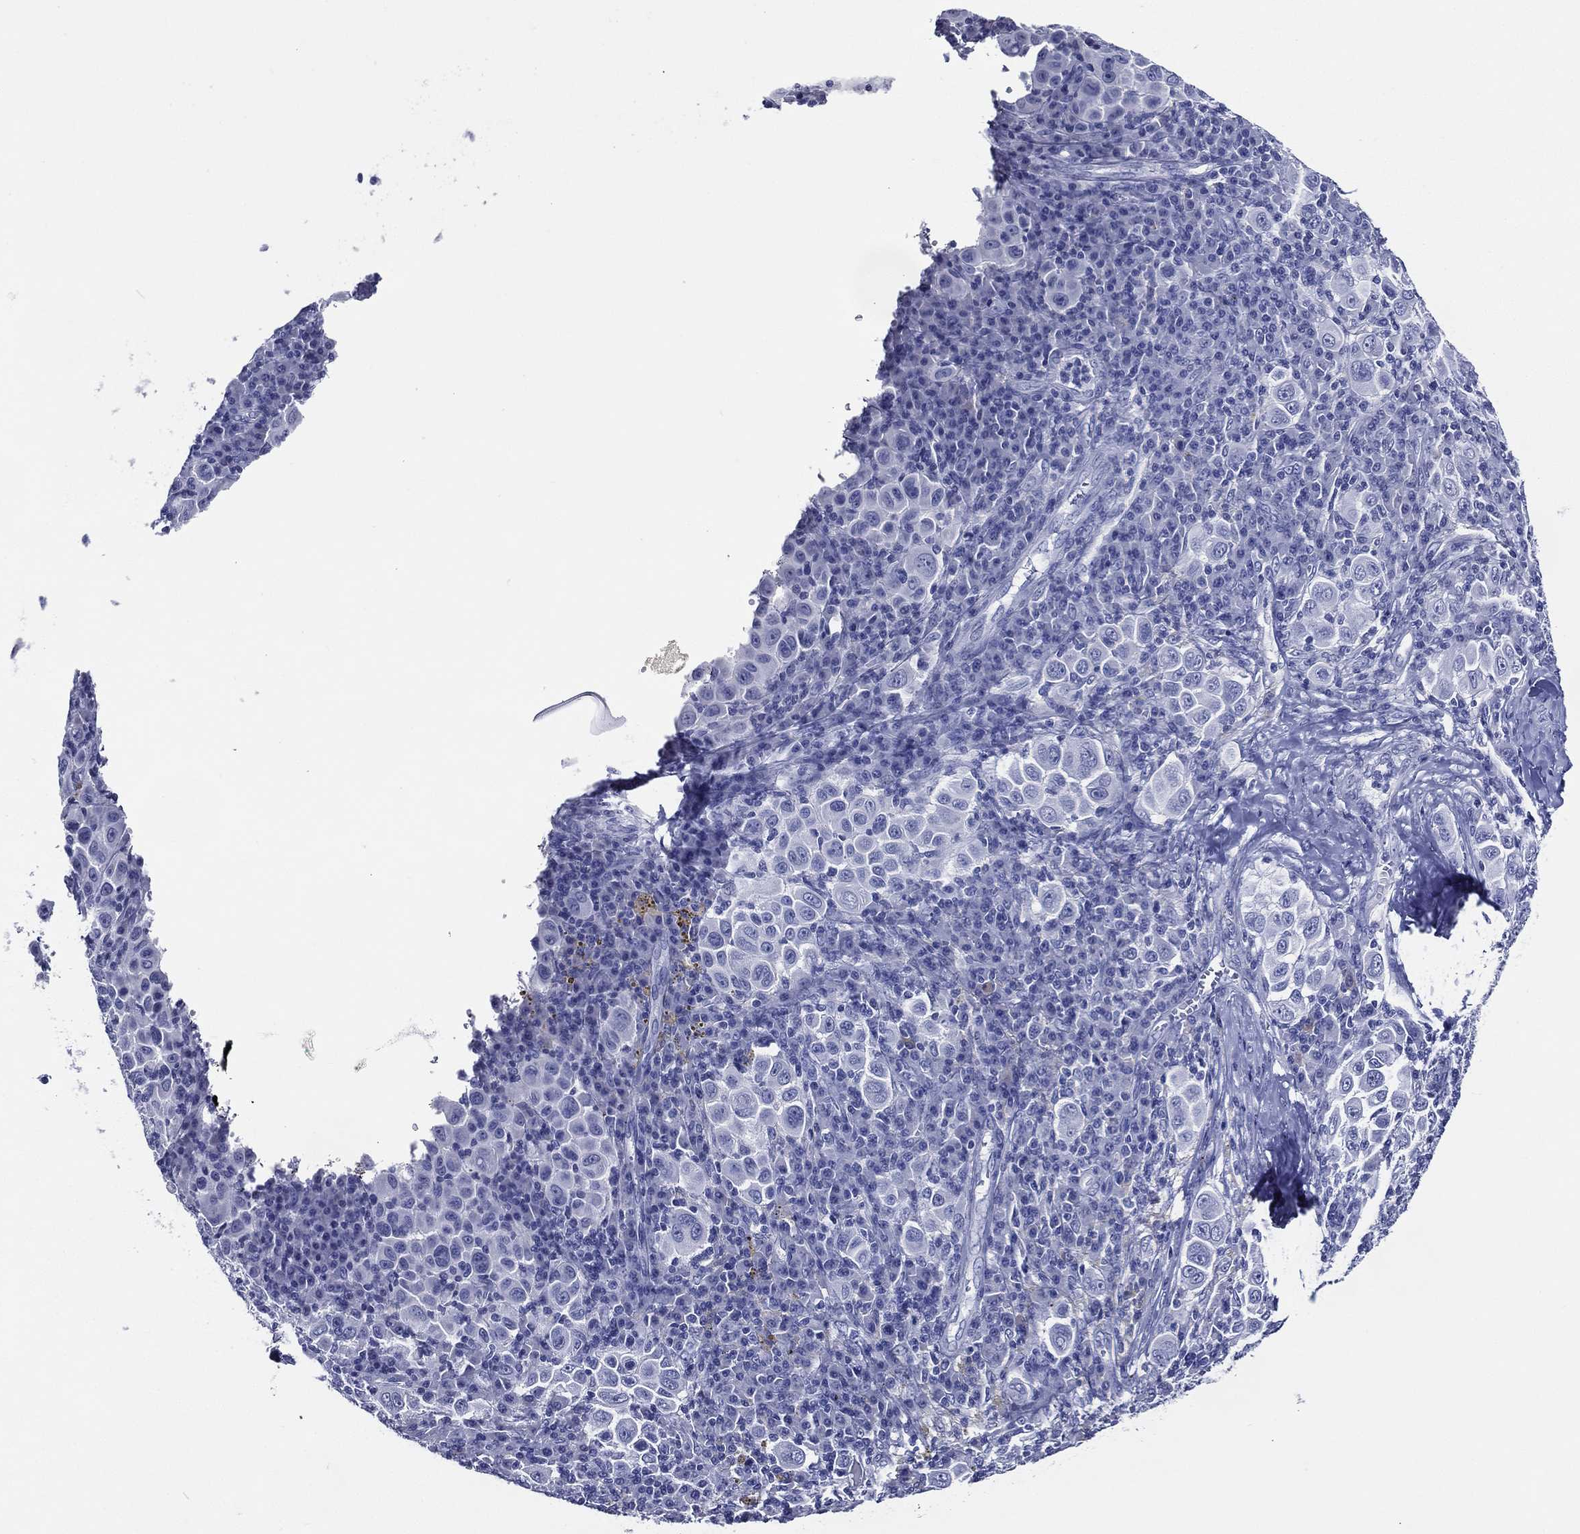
{"staining": {"intensity": "negative", "quantity": "none", "location": "none"}, "tissue": "melanoma", "cell_type": "Tumor cells", "image_type": "cancer", "snomed": [{"axis": "morphology", "description": "Malignant melanoma, NOS"}, {"axis": "topography", "description": "Skin"}], "caption": "IHC of human malignant melanoma exhibits no expression in tumor cells. (DAB (3,3'-diaminobenzidine) IHC, high magnification).", "gene": "ACE2", "patient": {"sex": "female", "age": 57}}